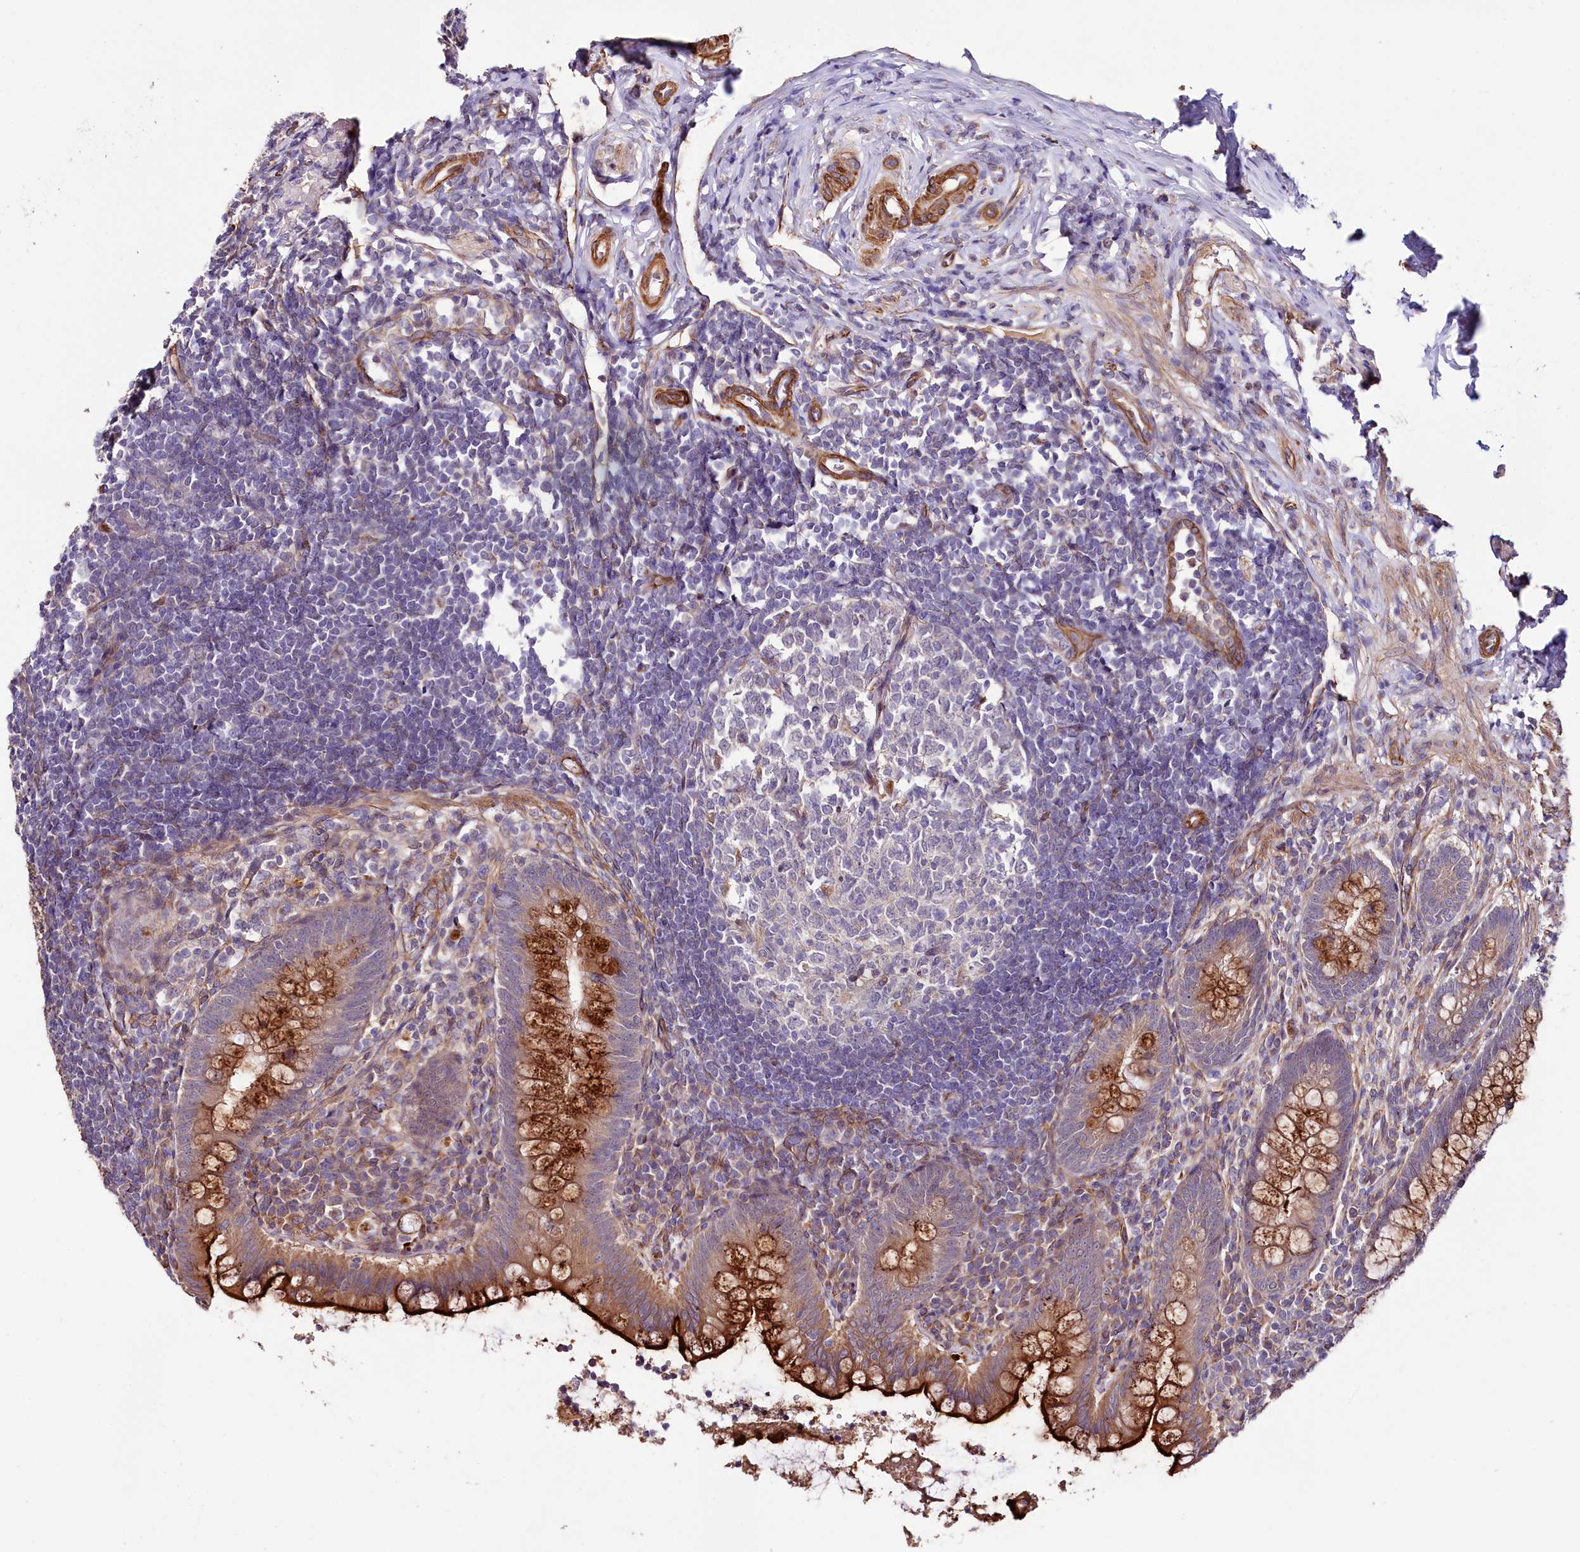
{"staining": {"intensity": "strong", "quantity": "25%-75%", "location": "cytoplasmic/membranous"}, "tissue": "appendix", "cell_type": "Glandular cells", "image_type": "normal", "snomed": [{"axis": "morphology", "description": "Normal tissue, NOS"}, {"axis": "topography", "description": "Appendix"}], "caption": "Appendix stained for a protein reveals strong cytoplasmic/membranous positivity in glandular cells. (Brightfield microscopy of DAB IHC at high magnification).", "gene": "TTC12", "patient": {"sex": "female", "age": 33}}